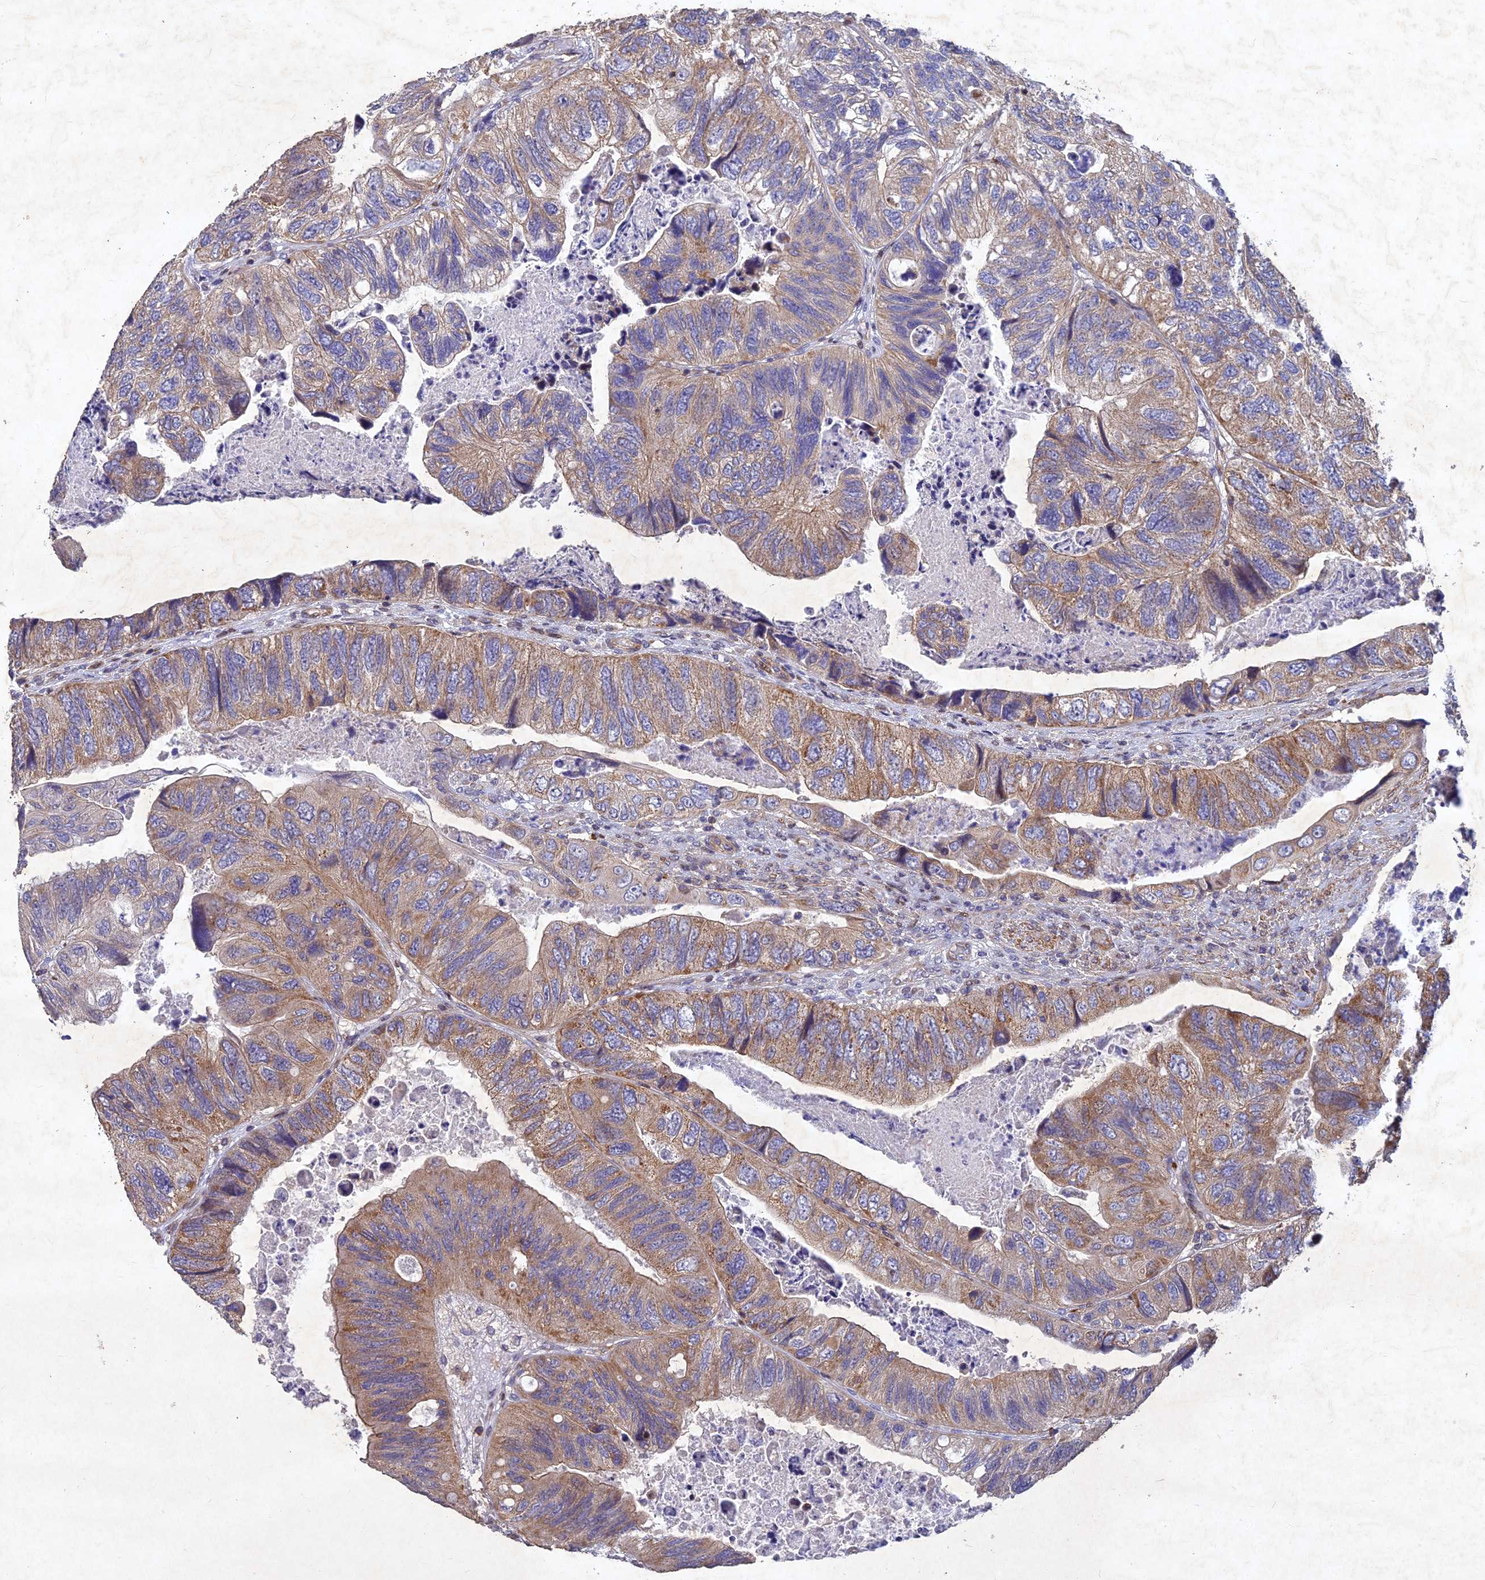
{"staining": {"intensity": "moderate", "quantity": "<25%", "location": "cytoplasmic/membranous"}, "tissue": "colorectal cancer", "cell_type": "Tumor cells", "image_type": "cancer", "snomed": [{"axis": "morphology", "description": "Adenocarcinoma, NOS"}, {"axis": "topography", "description": "Rectum"}], "caption": "Protein analysis of colorectal cancer tissue exhibits moderate cytoplasmic/membranous expression in about <25% of tumor cells.", "gene": "RELCH", "patient": {"sex": "male", "age": 63}}